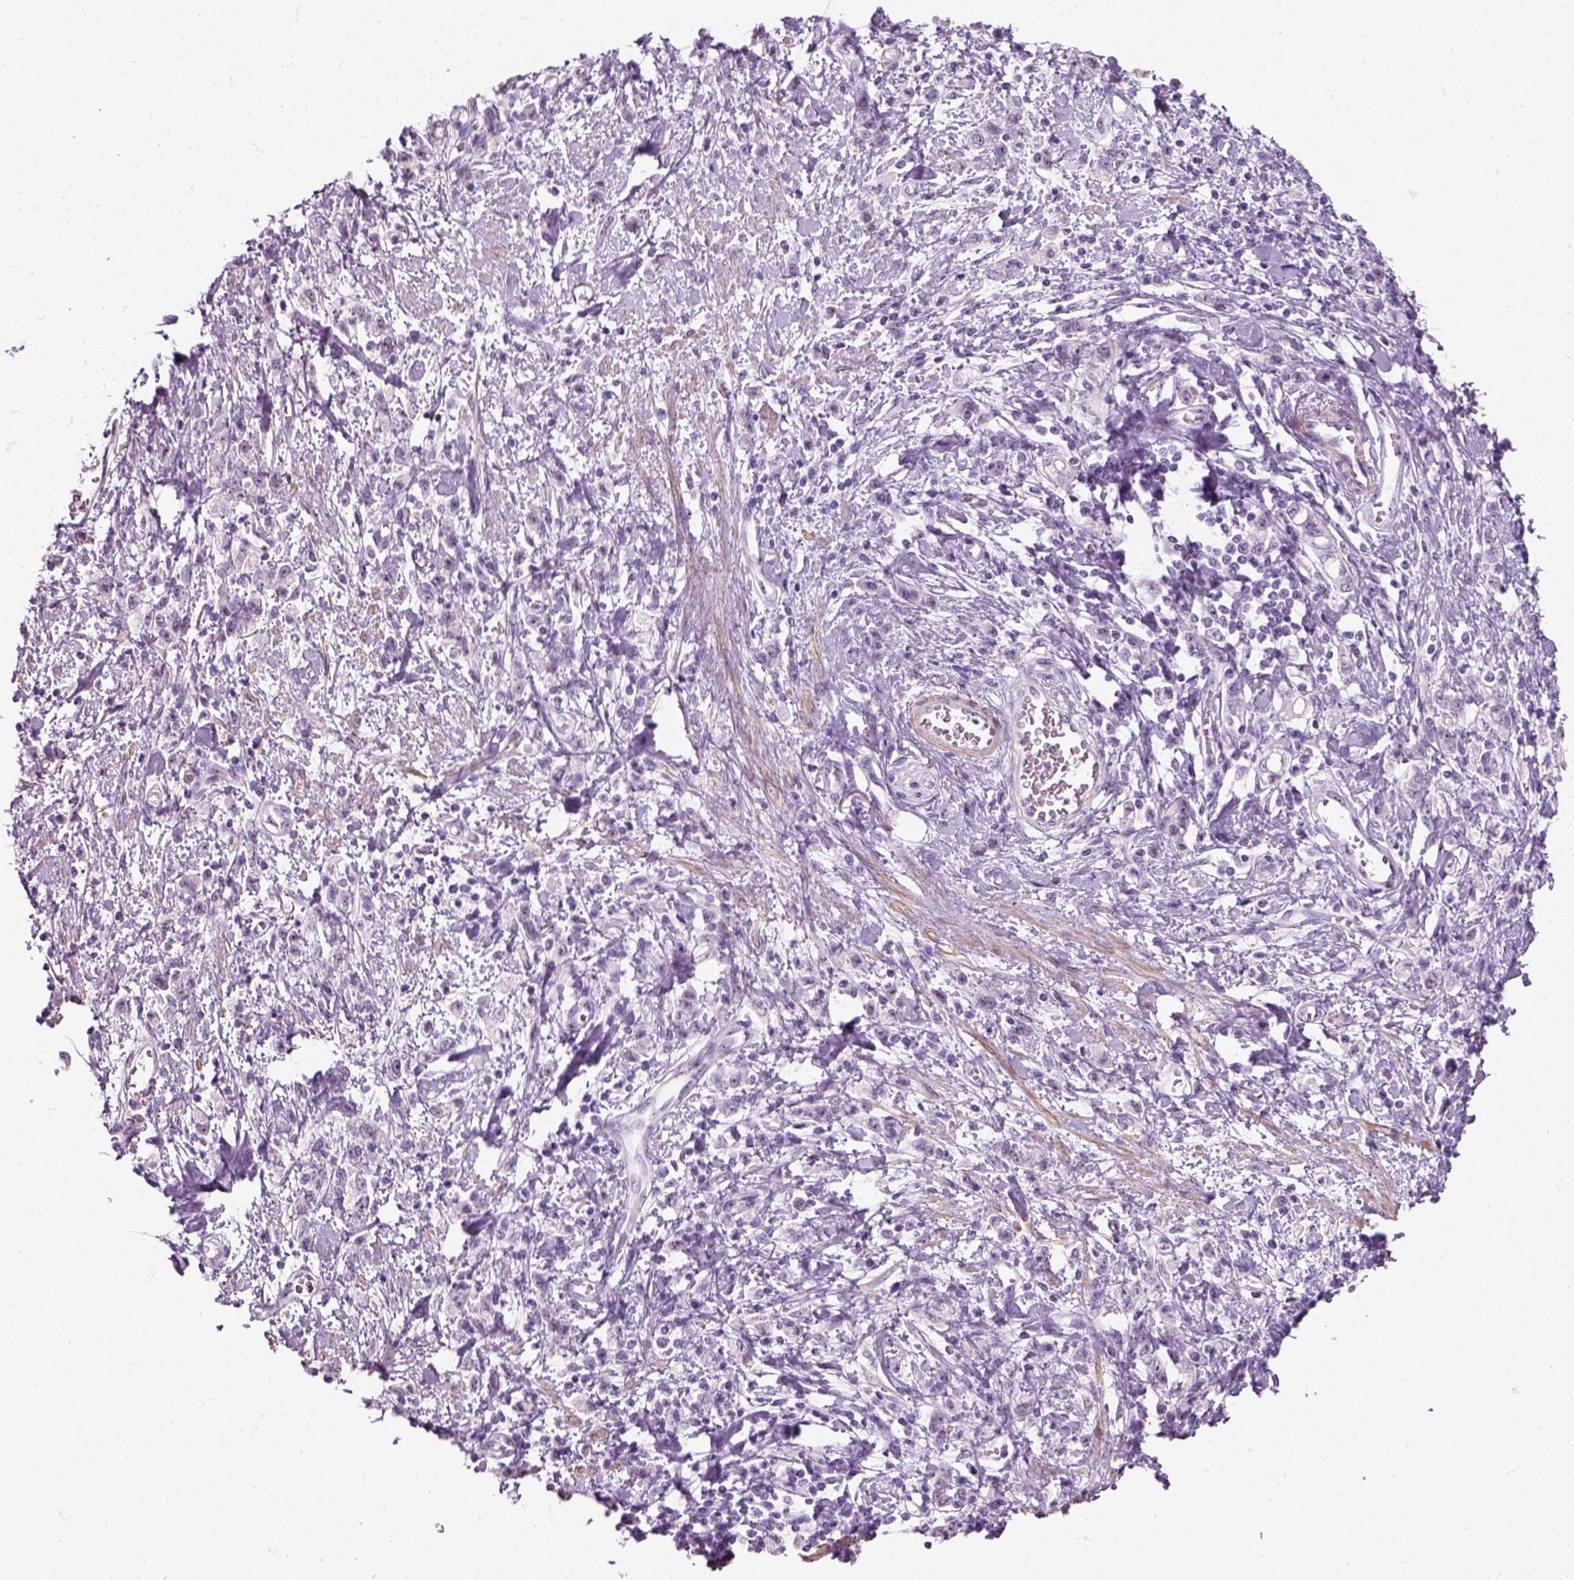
{"staining": {"intensity": "negative", "quantity": "none", "location": "none"}, "tissue": "stomach cancer", "cell_type": "Tumor cells", "image_type": "cancer", "snomed": [{"axis": "morphology", "description": "Adenocarcinoma, NOS"}, {"axis": "topography", "description": "Stomach"}], "caption": "Tumor cells show no significant expression in stomach adenocarcinoma.", "gene": "ZNF865", "patient": {"sex": "male", "age": 77}}